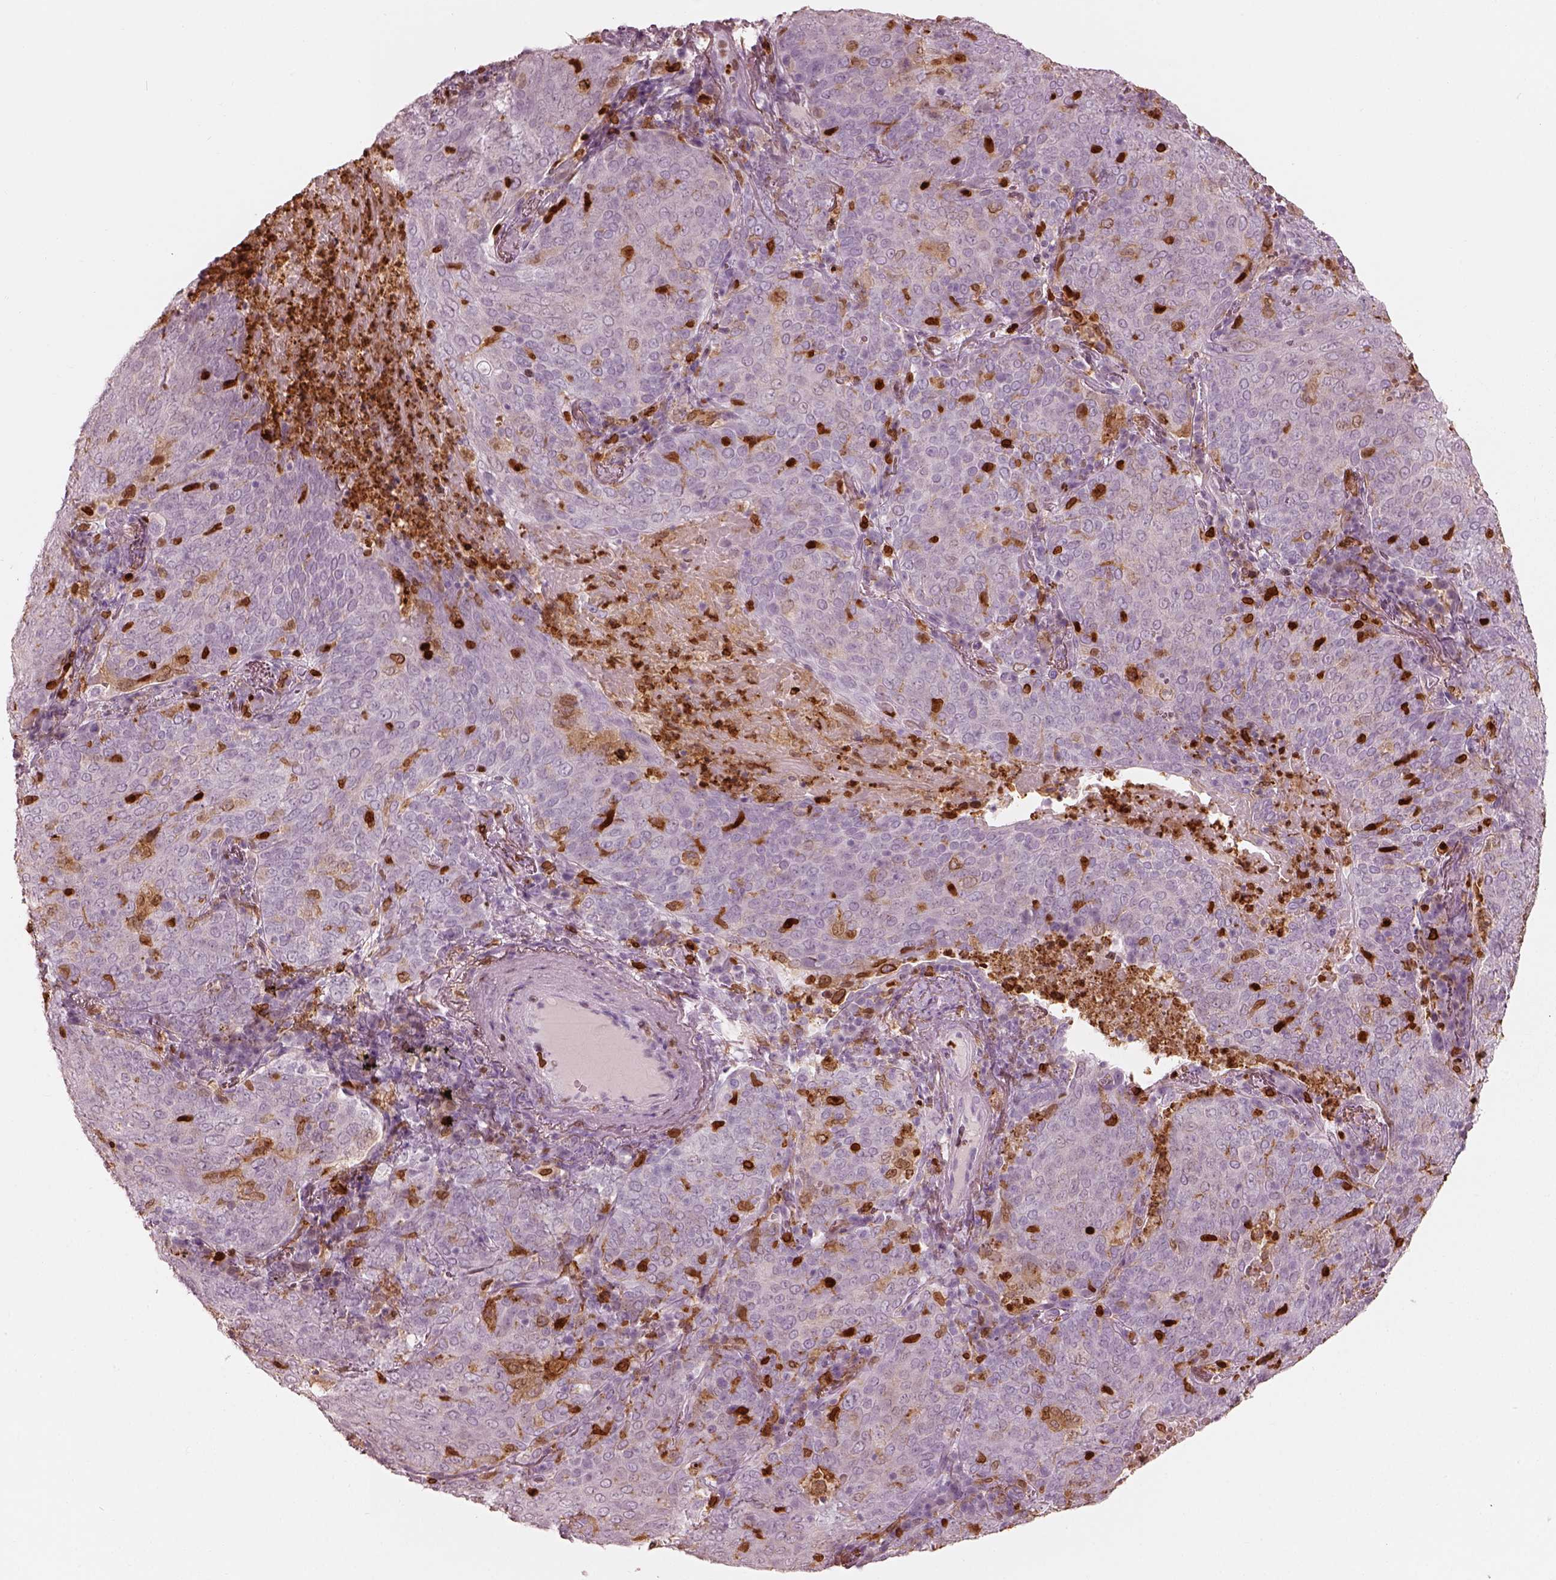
{"staining": {"intensity": "negative", "quantity": "none", "location": "none"}, "tissue": "lung cancer", "cell_type": "Tumor cells", "image_type": "cancer", "snomed": [{"axis": "morphology", "description": "Squamous cell carcinoma, NOS"}, {"axis": "topography", "description": "Lung"}], "caption": "DAB (3,3'-diaminobenzidine) immunohistochemical staining of human lung cancer (squamous cell carcinoma) shows no significant staining in tumor cells.", "gene": "ALOX5", "patient": {"sex": "male", "age": 82}}